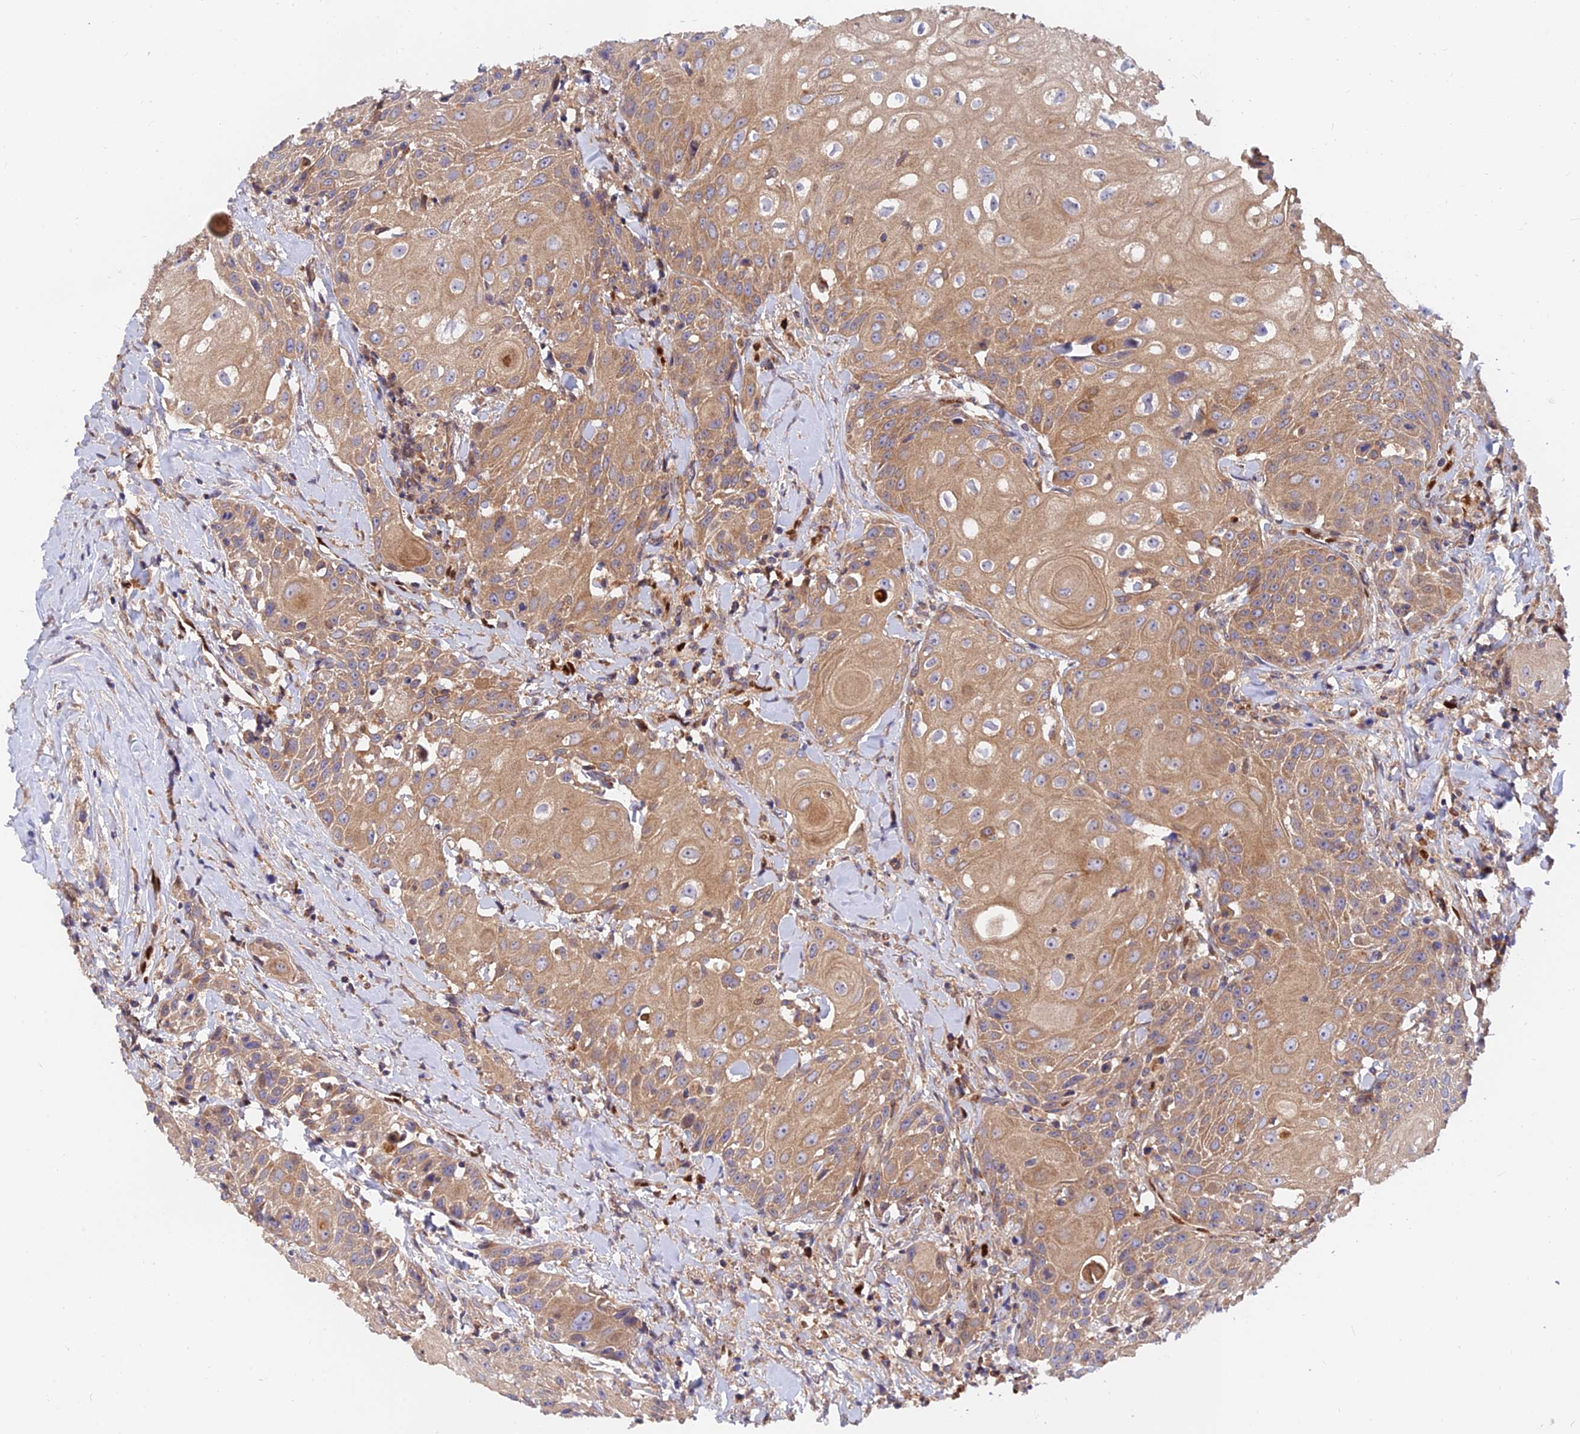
{"staining": {"intensity": "moderate", "quantity": ">75%", "location": "cytoplasmic/membranous"}, "tissue": "head and neck cancer", "cell_type": "Tumor cells", "image_type": "cancer", "snomed": [{"axis": "morphology", "description": "Squamous cell carcinoma, NOS"}, {"axis": "topography", "description": "Oral tissue"}, {"axis": "topography", "description": "Head-Neck"}], "caption": "Head and neck cancer stained with a protein marker reveals moderate staining in tumor cells.", "gene": "PODNL1", "patient": {"sex": "female", "age": 82}}